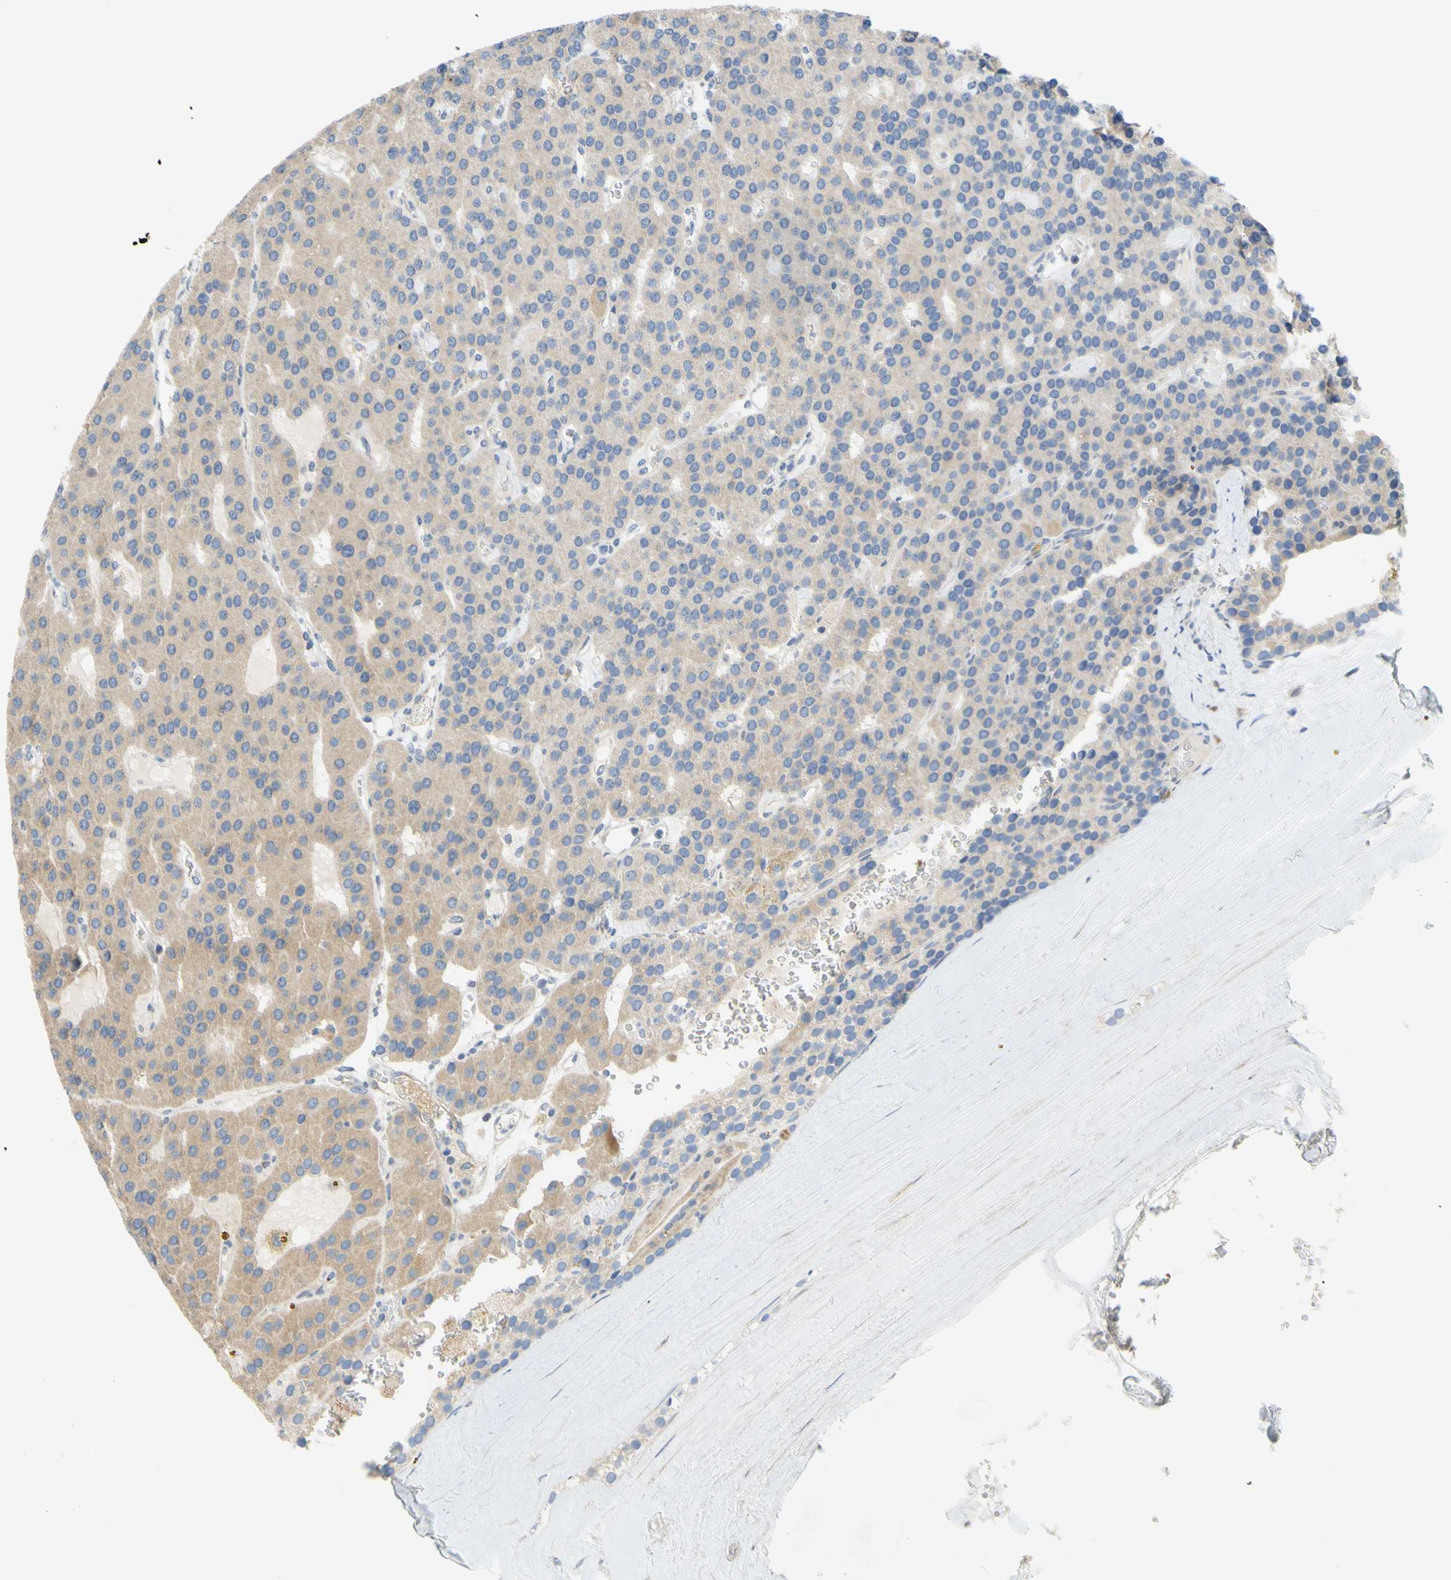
{"staining": {"intensity": "weak", "quantity": ">75%", "location": "cytoplasmic/membranous"}, "tissue": "parathyroid gland", "cell_type": "Glandular cells", "image_type": "normal", "snomed": [{"axis": "morphology", "description": "Normal tissue, NOS"}, {"axis": "morphology", "description": "Adenoma, NOS"}, {"axis": "topography", "description": "Parathyroid gland"}], "caption": "Immunohistochemical staining of normal parathyroid gland displays low levels of weak cytoplasmic/membranous expression in approximately >75% of glandular cells. (DAB = brown stain, brightfield microscopy at high magnification).", "gene": "CCNB2", "patient": {"sex": "female", "age": 86}}